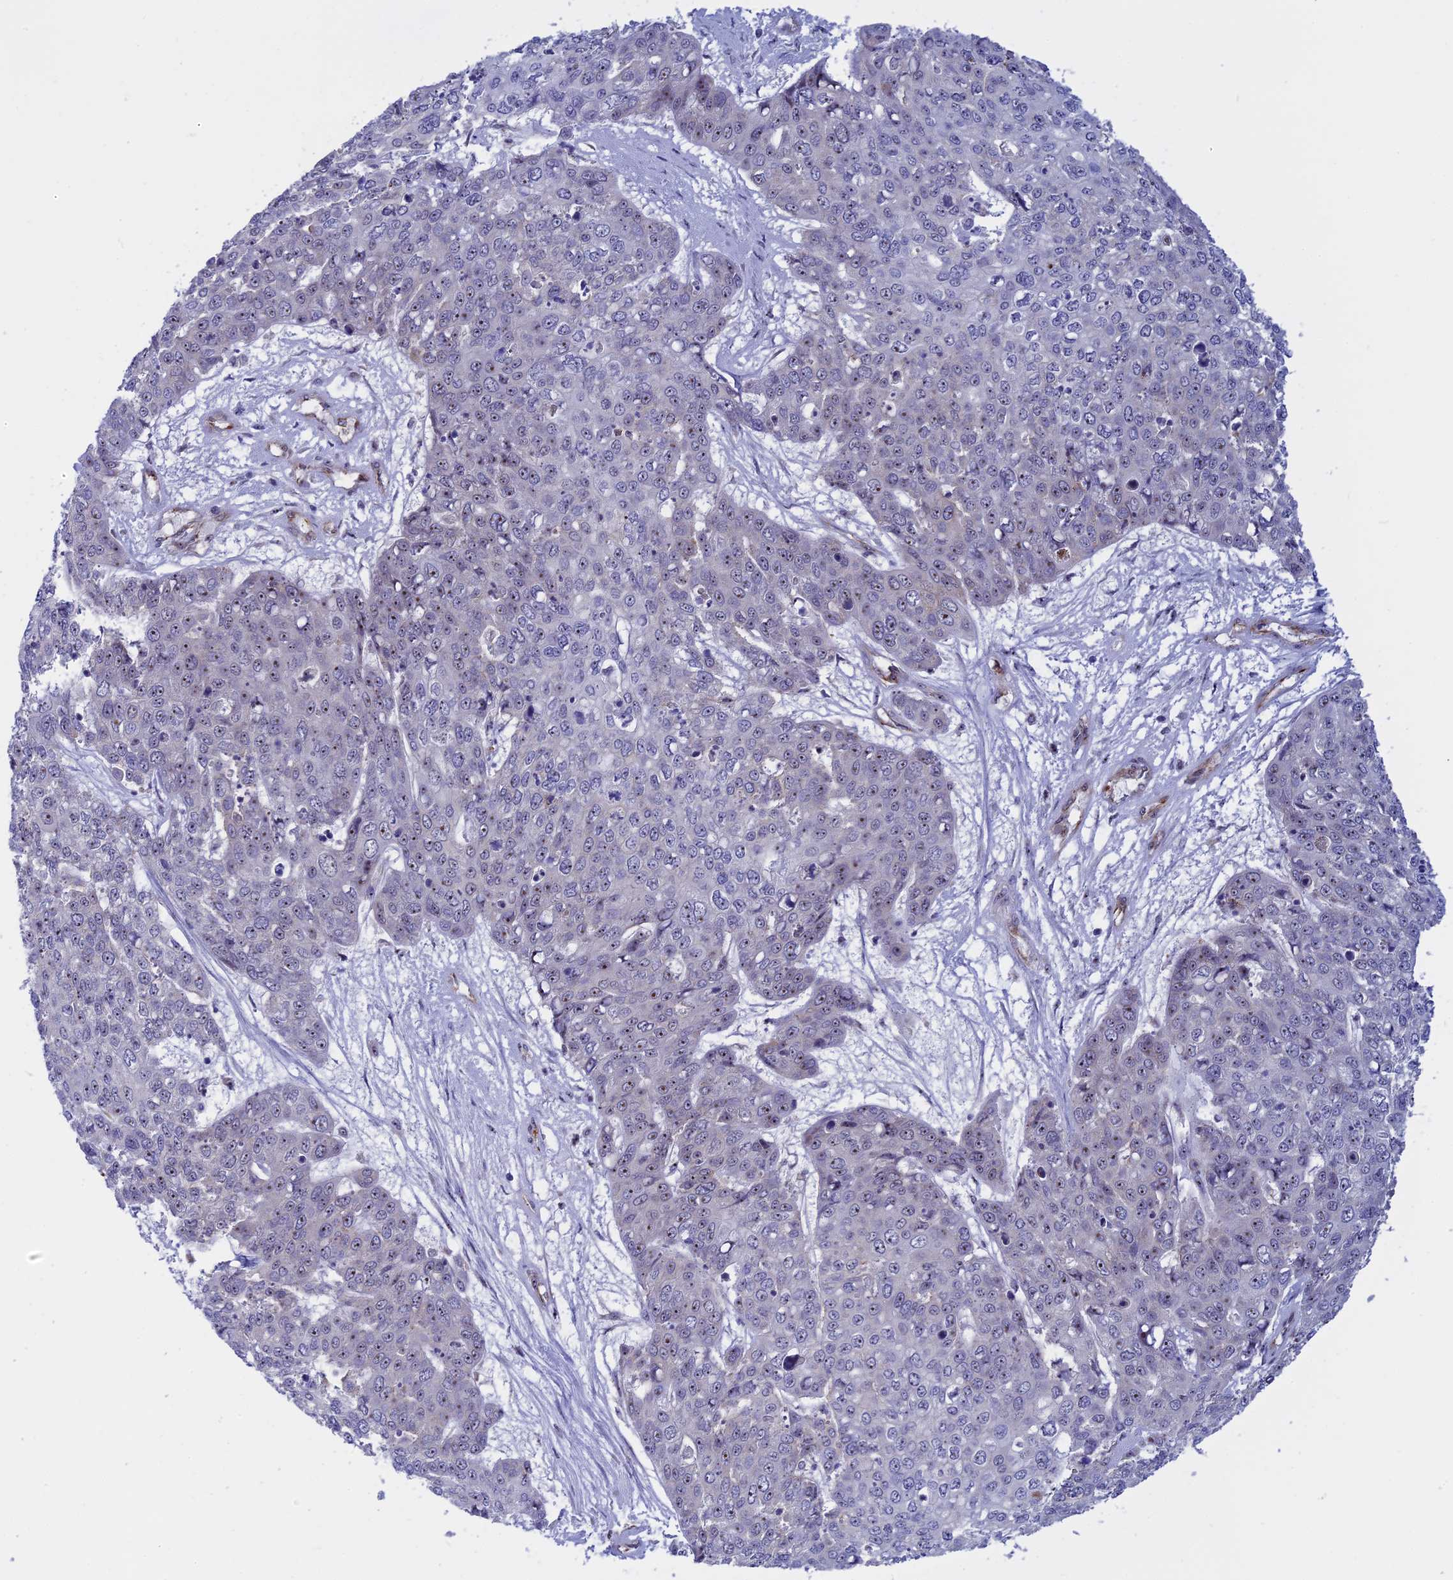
{"staining": {"intensity": "weak", "quantity": "25%-75%", "location": "nuclear"}, "tissue": "skin cancer", "cell_type": "Tumor cells", "image_type": "cancer", "snomed": [{"axis": "morphology", "description": "Squamous cell carcinoma, NOS"}, {"axis": "topography", "description": "Skin"}], "caption": "Human squamous cell carcinoma (skin) stained with a protein marker exhibits weak staining in tumor cells.", "gene": "DBNDD1", "patient": {"sex": "male", "age": 71}}